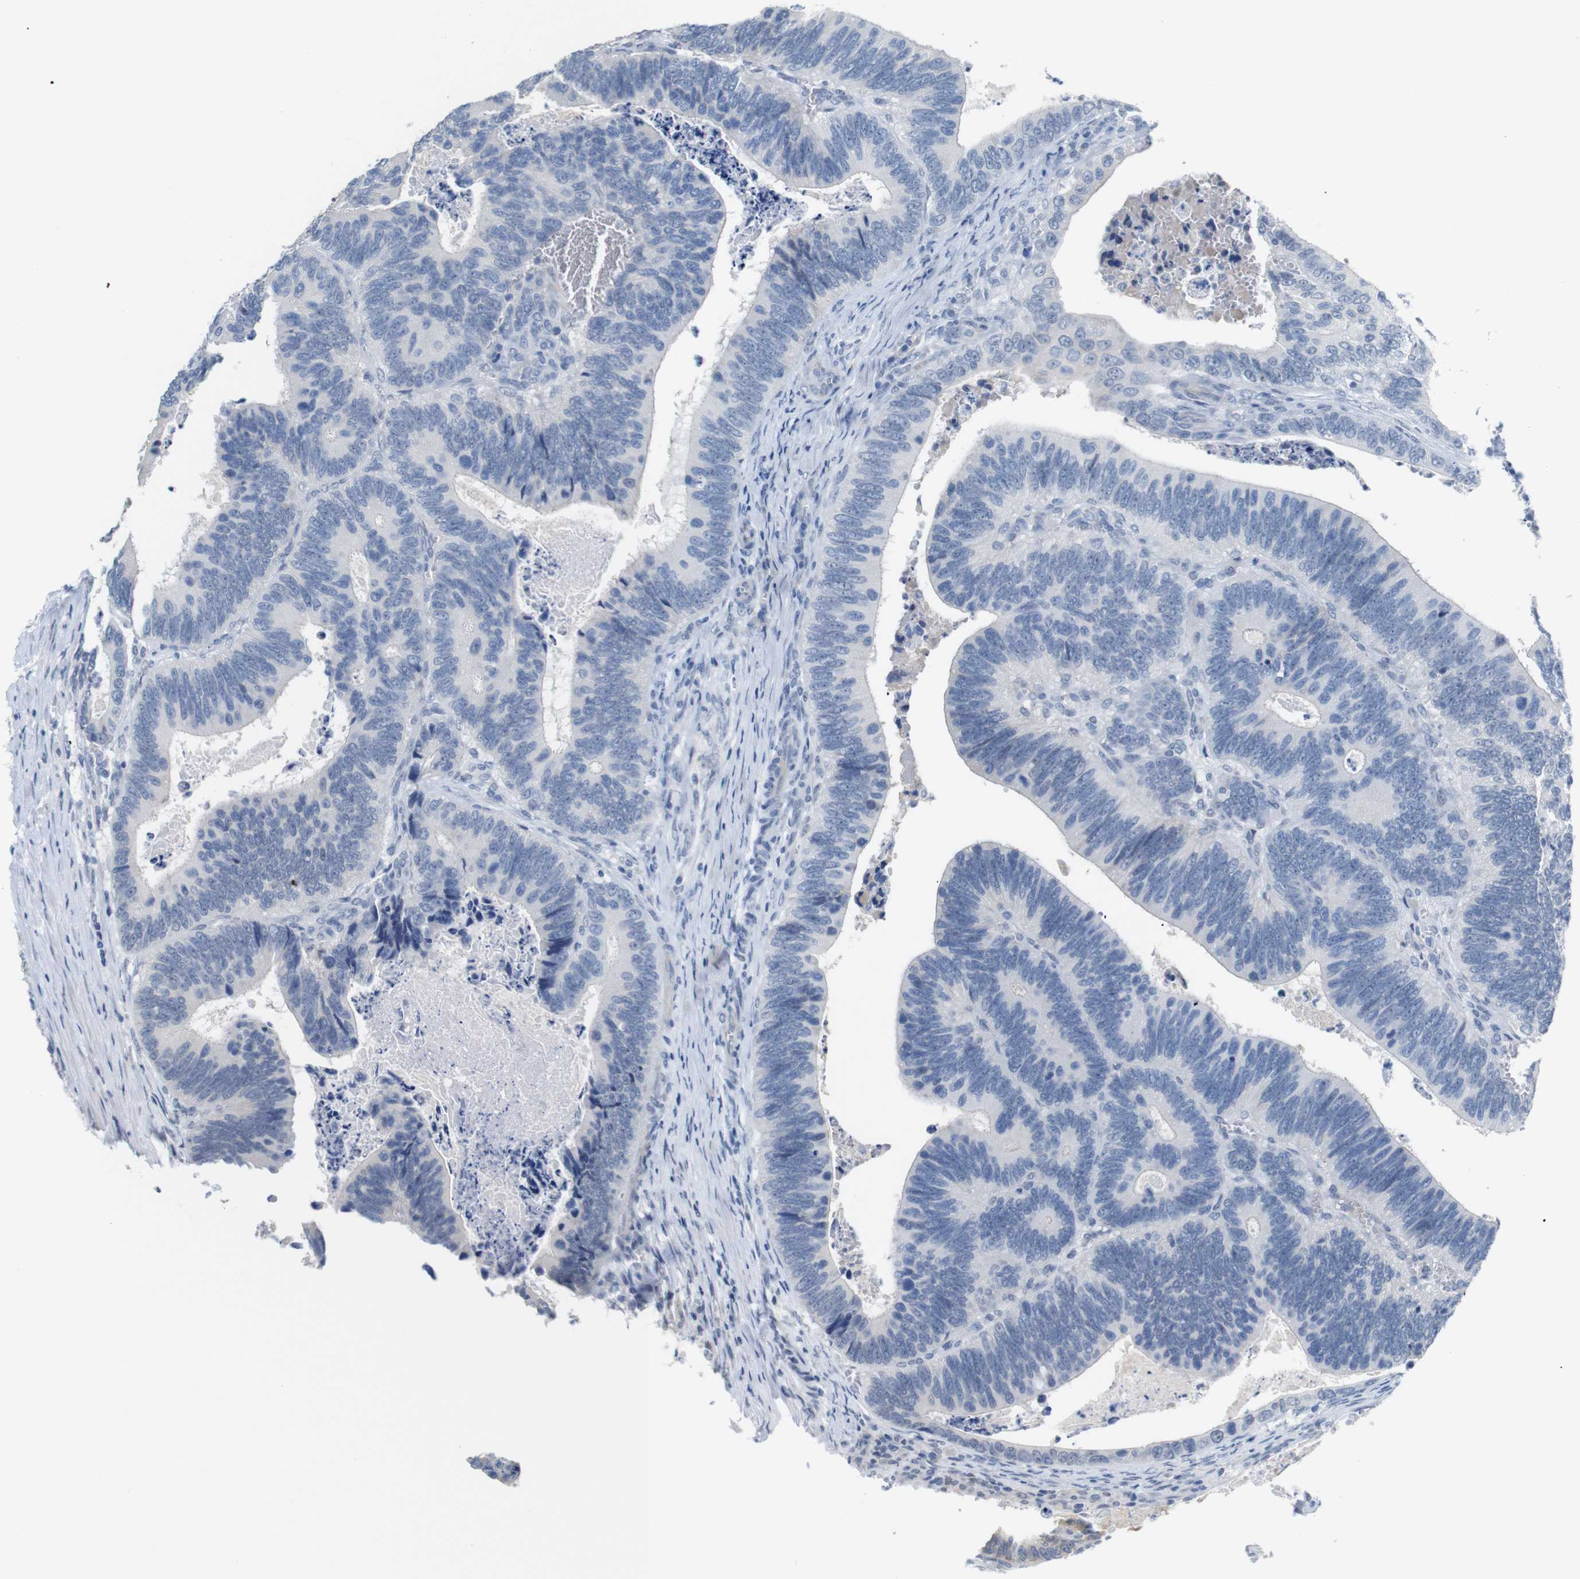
{"staining": {"intensity": "moderate", "quantity": "<25%", "location": "cytoplasmic/membranous"}, "tissue": "colorectal cancer", "cell_type": "Tumor cells", "image_type": "cancer", "snomed": [{"axis": "morphology", "description": "Inflammation, NOS"}, {"axis": "morphology", "description": "Adenocarcinoma, NOS"}, {"axis": "topography", "description": "Colon"}], "caption": "Immunohistochemistry of colorectal cancer (adenocarcinoma) demonstrates low levels of moderate cytoplasmic/membranous positivity in approximately <25% of tumor cells.", "gene": "CHRM5", "patient": {"sex": "male", "age": 72}}